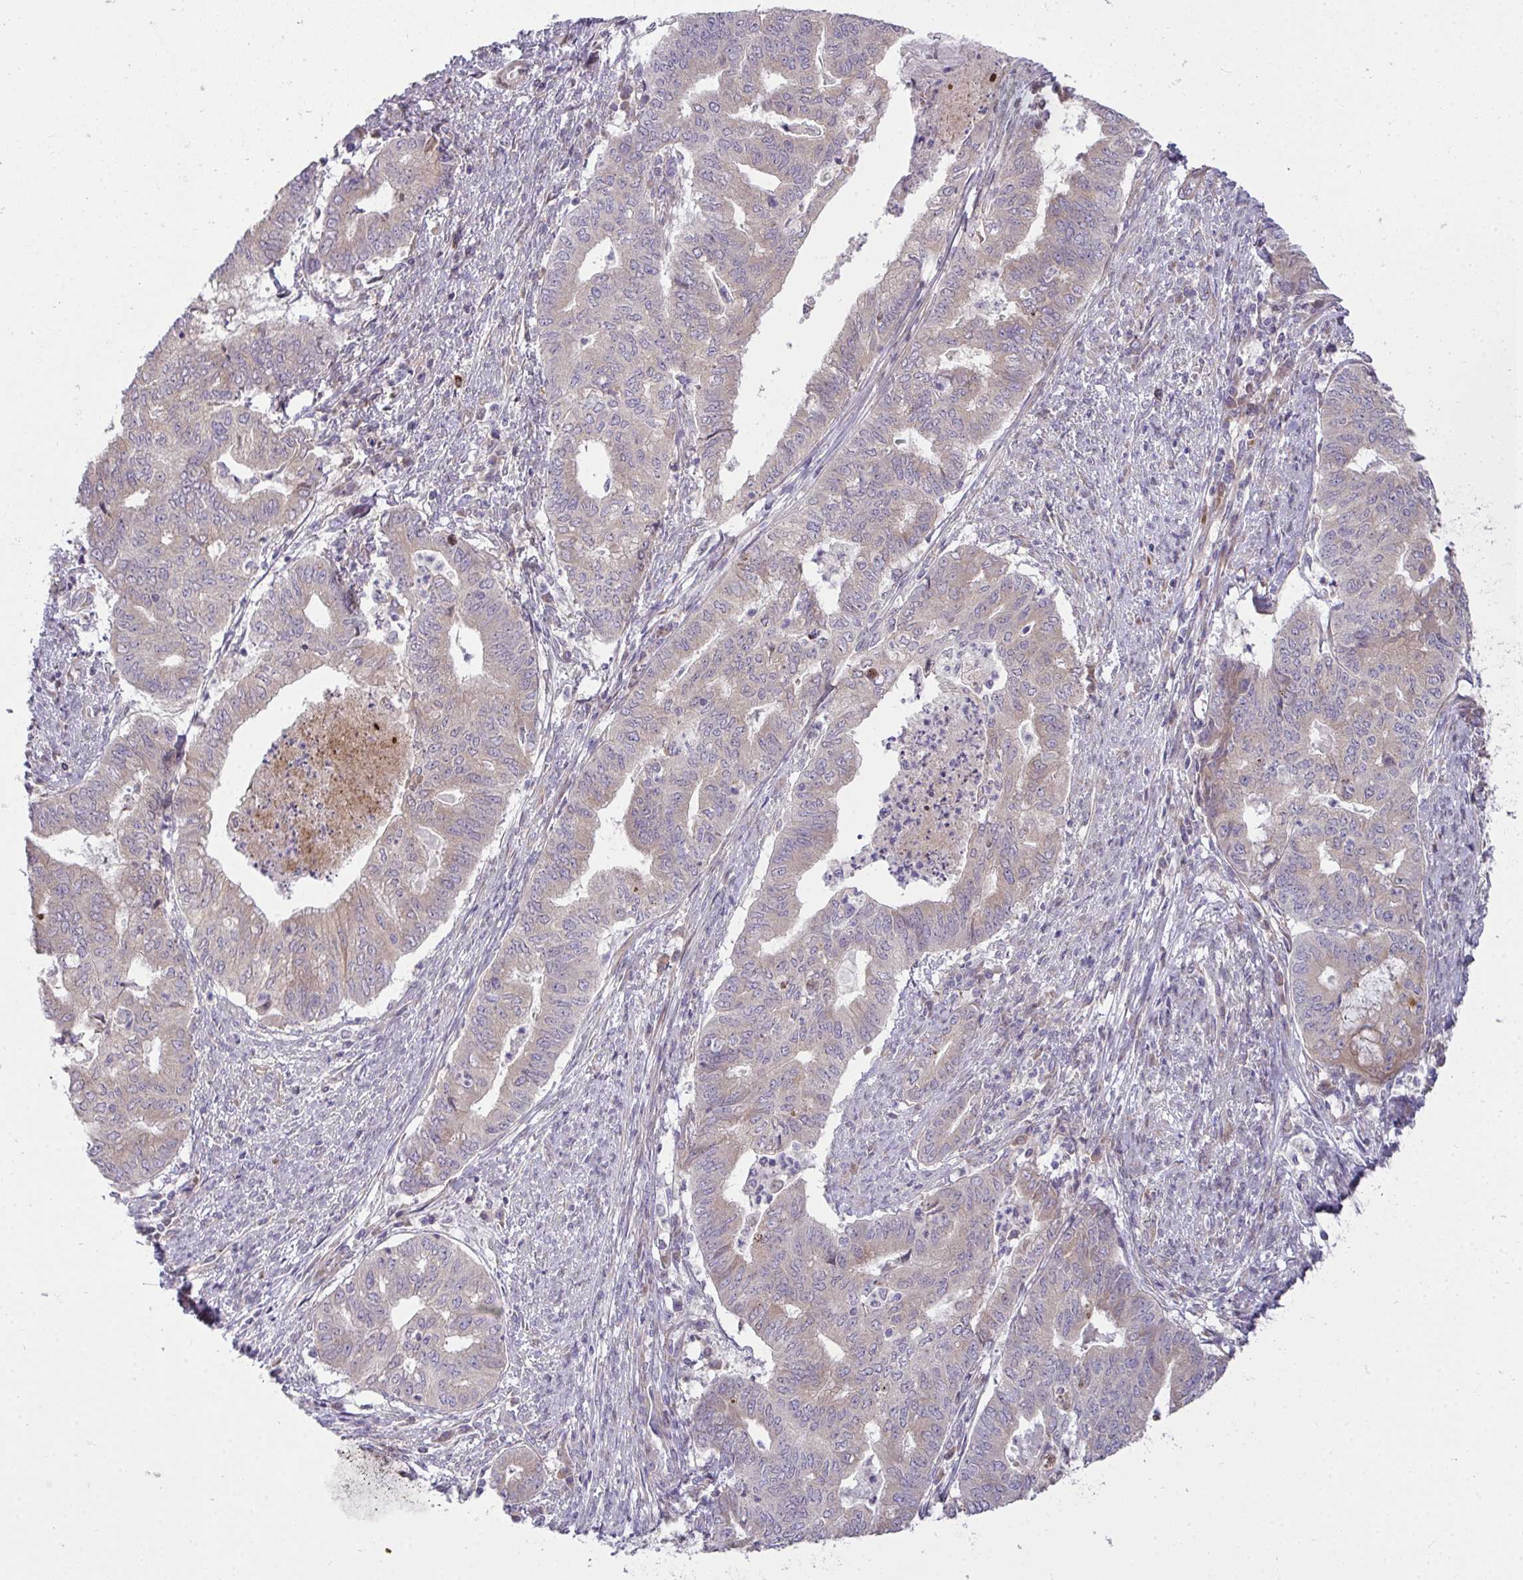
{"staining": {"intensity": "weak", "quantity": "<25%", "location": "cytoplasmic/membranous"}, "tissue": "endometrial cancer", "cell_type": "Tumor cells", "image_type": "cancer", "snomed": [{"axis": "morphology", "description": "Adenocarcinoma, NOS"}, {"axis": "topography", "description": "Endometrium"}], "caption": "This is an immunohistochemistry (IHC) micrograph of human adenocarcinoma (endometrial). There is no expression in tumor cells.", "gene": "SH2D1B", "patient": {"sex": "female", "age": 79}}